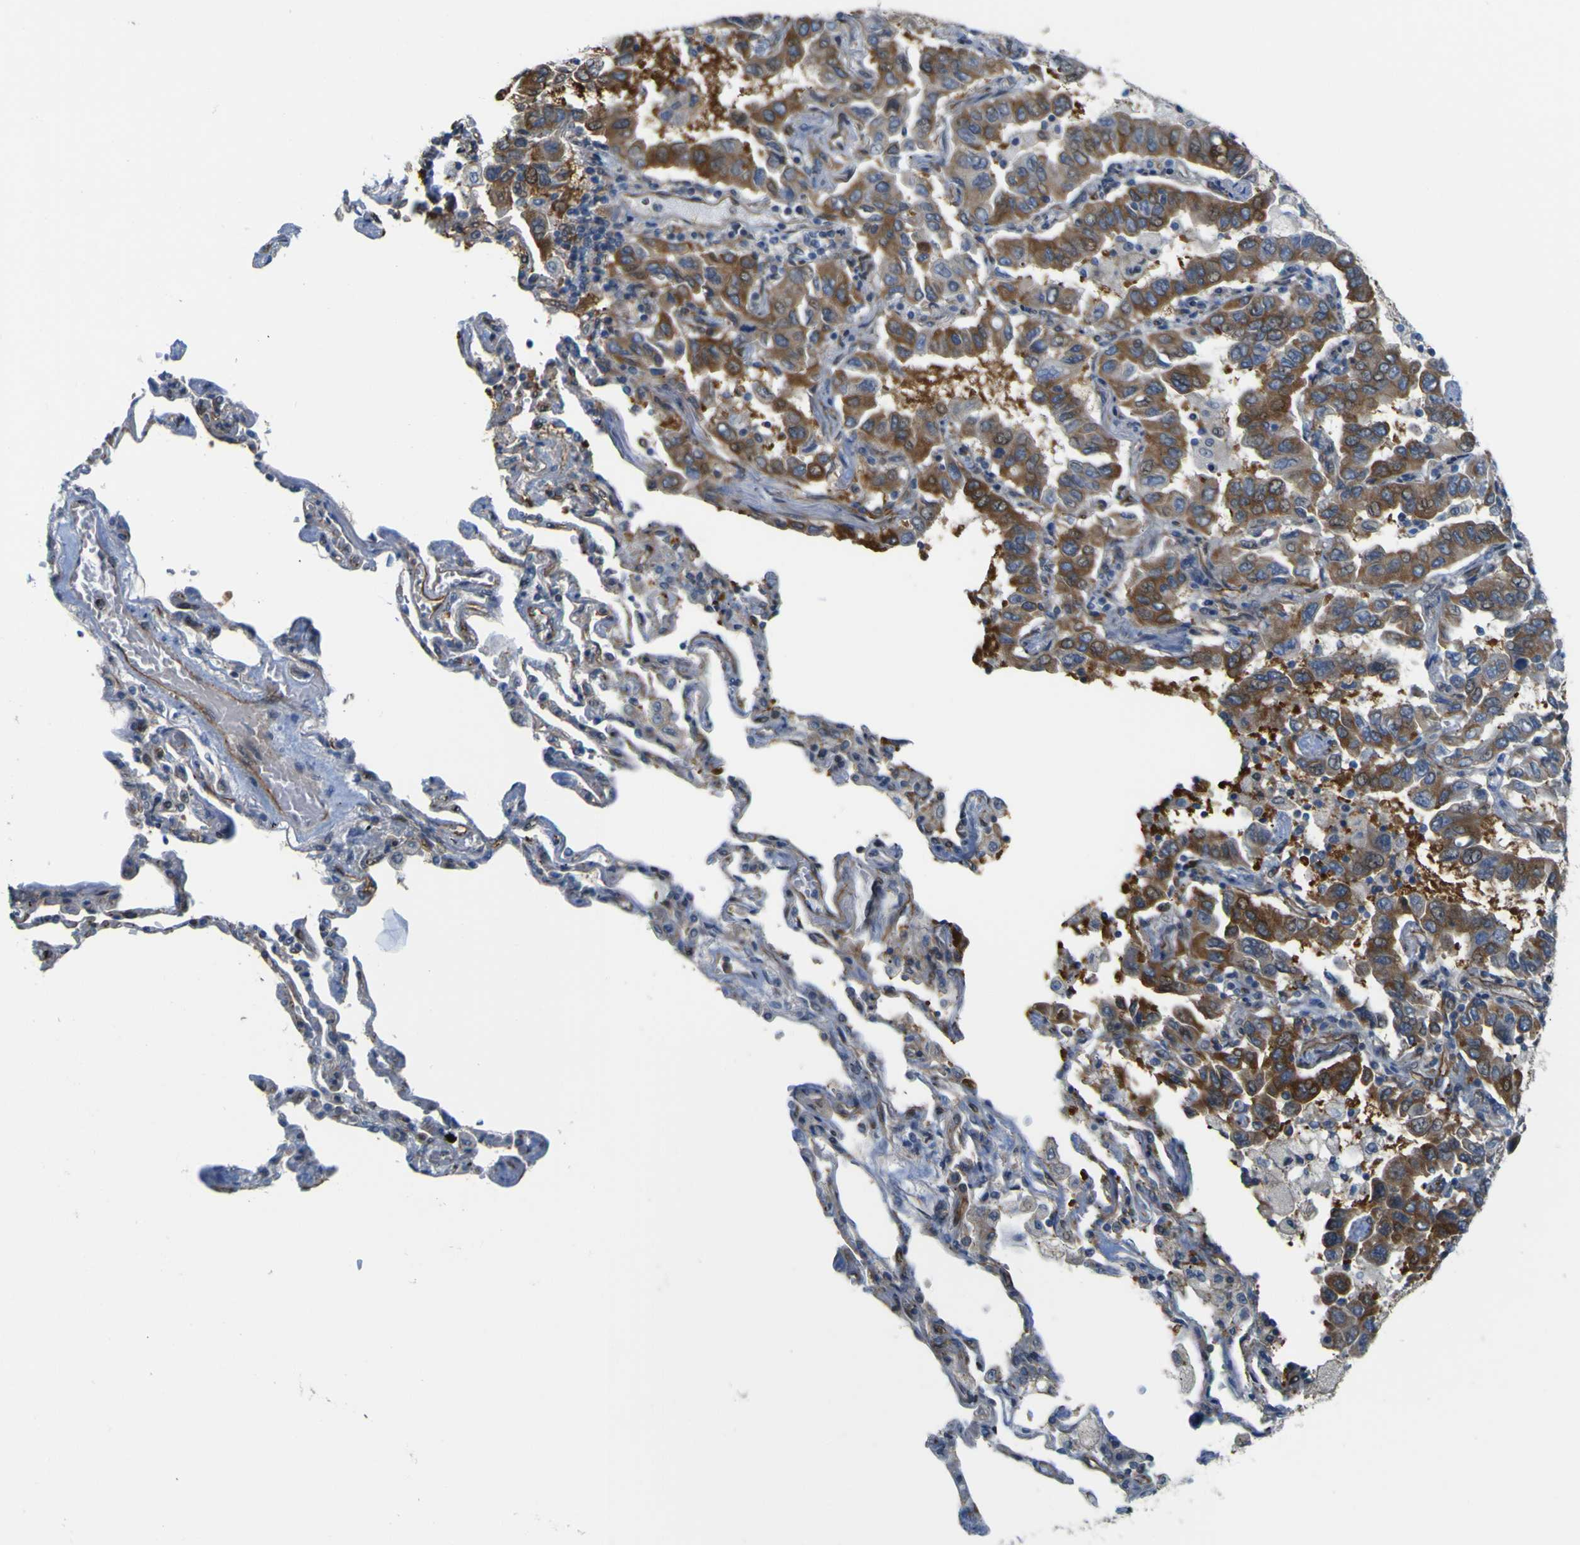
{"staining": {"intensity": "moderate", "quantity": ">75%", "location": "cytoplasmic/membranous"}, "tissue": "lung cancer", "cell_type": "Tumor cells", "image_type": "cancer", "snomed": [{"axis": "morphology", "description": "Adenocarcinoma, NOS"}, {"axis": "topography", "description": "Lung"}], "caption": "This image exhibits immunohistochemistry staining of human lung cancer (adenocarcinoma), with medium moderate cytoplasmic/membranous expression in about >75% of tumor cells.", "gene": "JPH1", "patient": {"sex": "male", "age": 64}}